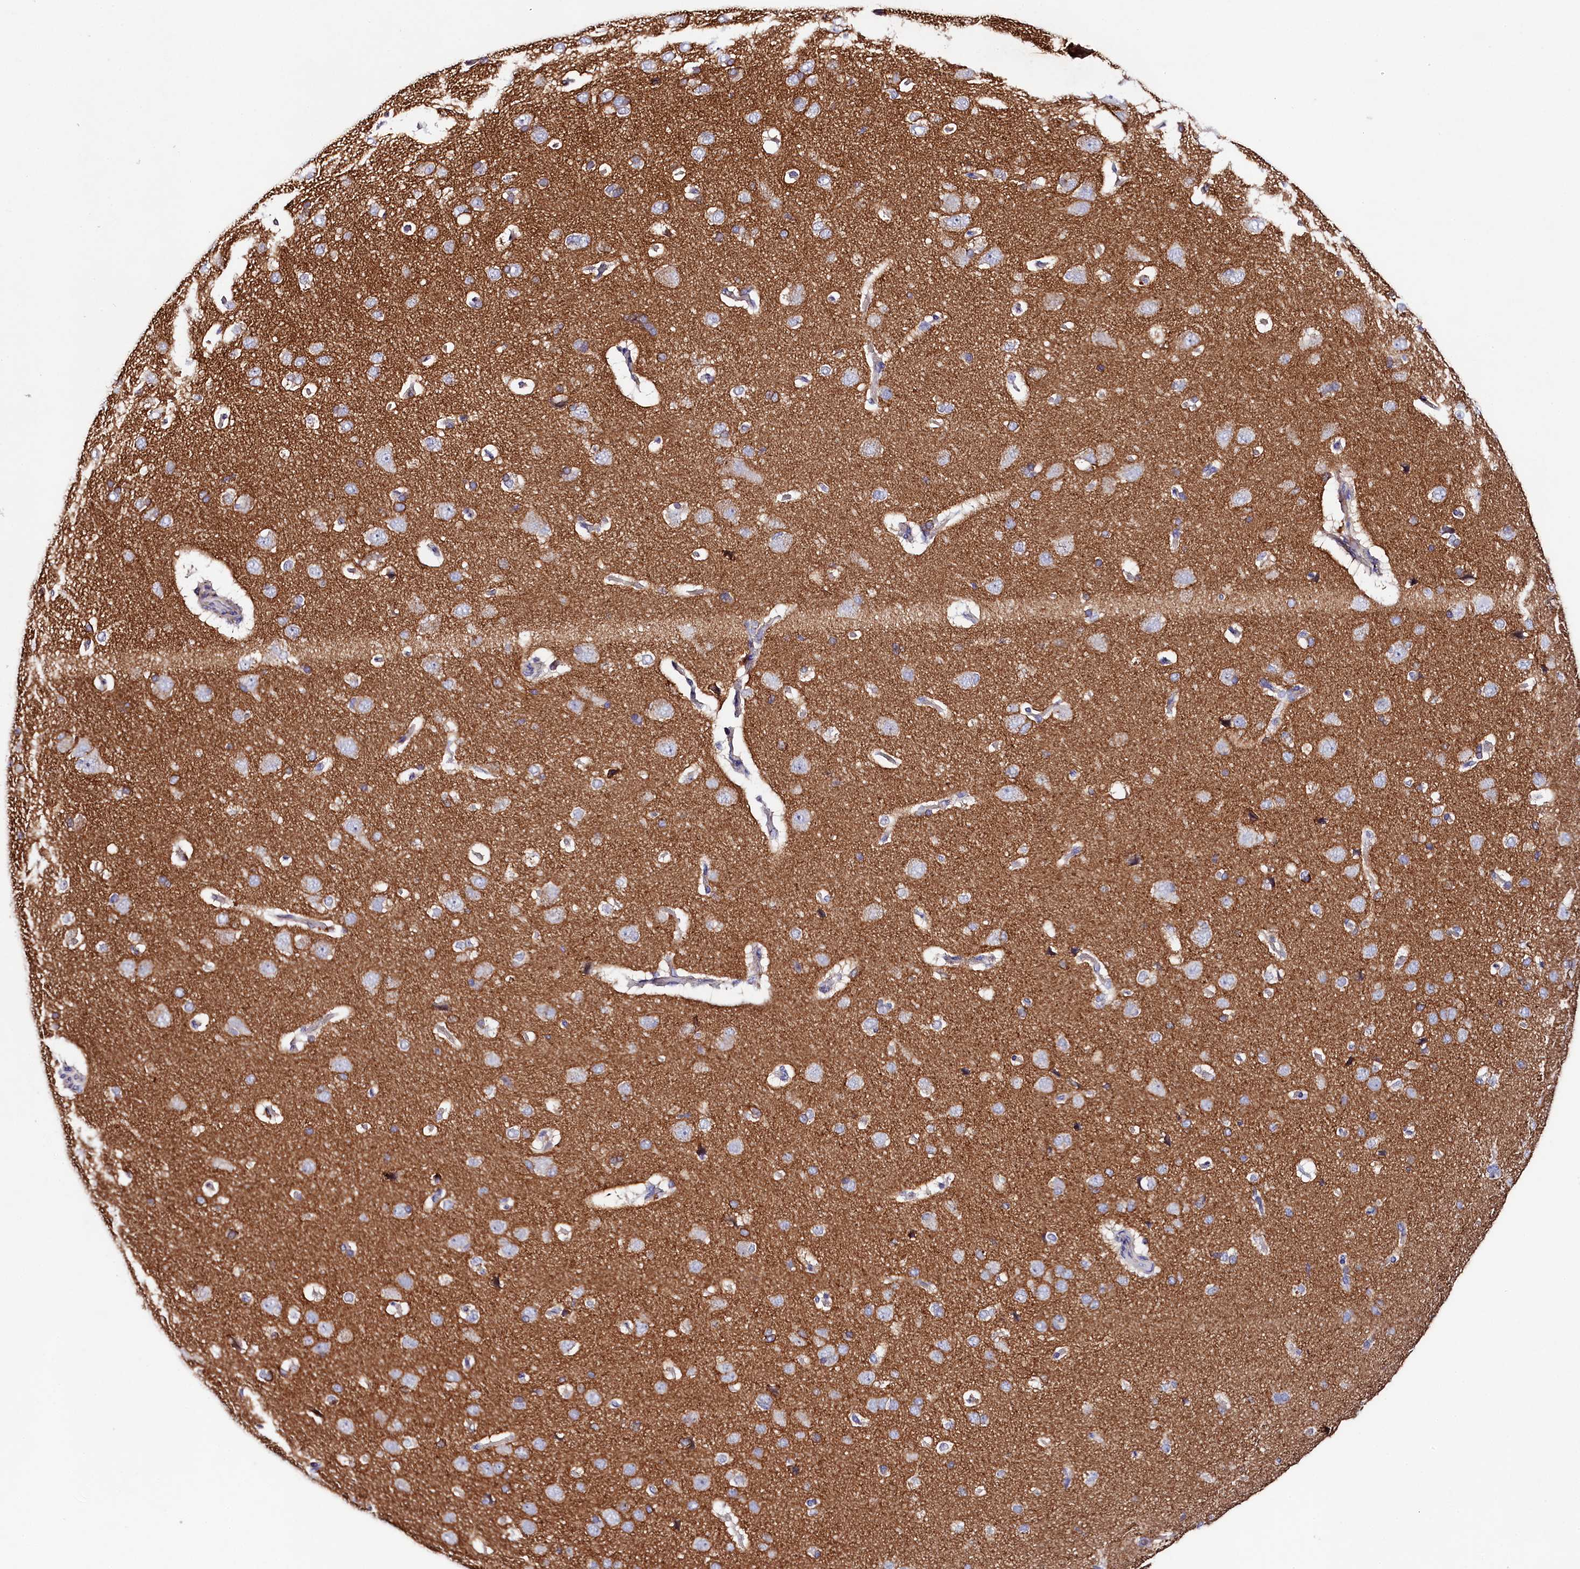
{"staining": {"intensity": "weak", "quantity": ">75%", "location": "cytoplasmic/membranous"}, "tissue": "cerebral cortex", "cell_type": "Endothelial cells", "image_type": "normal", "snomed": [{"axis": "morphology", "description": "Normal tissue, NOS"}, {"axis": "topography", "description": "Cerebral cortex"}], "caption": "Immunohistochemistry image of normal cerebral cortex stained for a protein (brown), which reveals low levels of weak cytoplasmic/membranous positivity in about >75% of endothelial cells.", "gene": "FXYD6", "patient": {"sex": "male", "age": 62}}